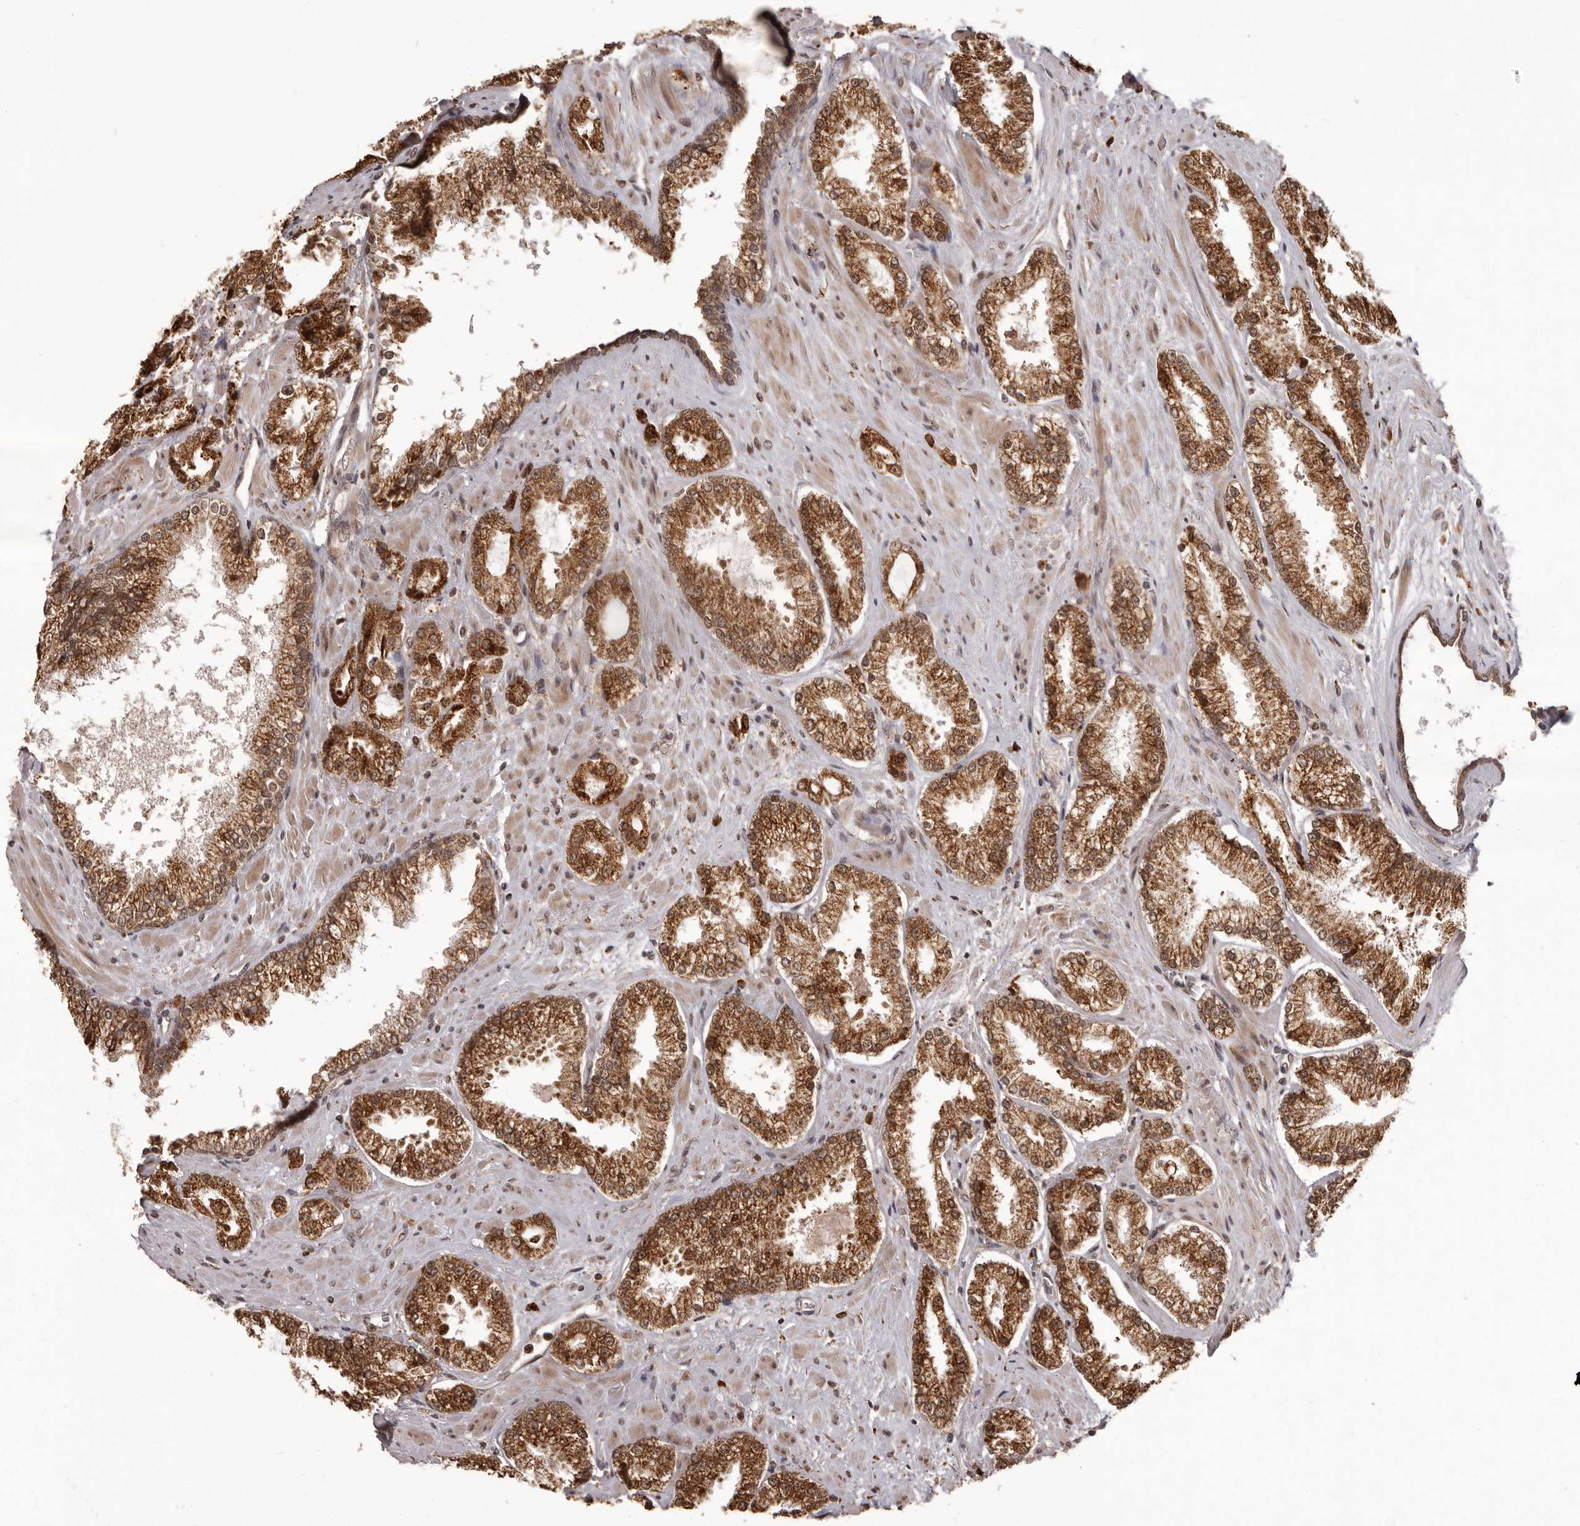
{"staining": {"intensity": "strong", "quantity": ">75%", "location": "cytoplasmic/membranous,nuclear"}, "tissue": "prostate cancer", "cell_type": "Tumor cells", "image_type": "cancer", "snomed": [{"axis": "morphology", "description": "Adenocarcinoma, High grade"}, {"axis": "topography", "description": "Prostate"}], "caption": "Human prostate cancer stained with a protein marker displays strong staining in tumor cells.", "gene": "IL32", "patient": {"sex": "male", "age": 73}}